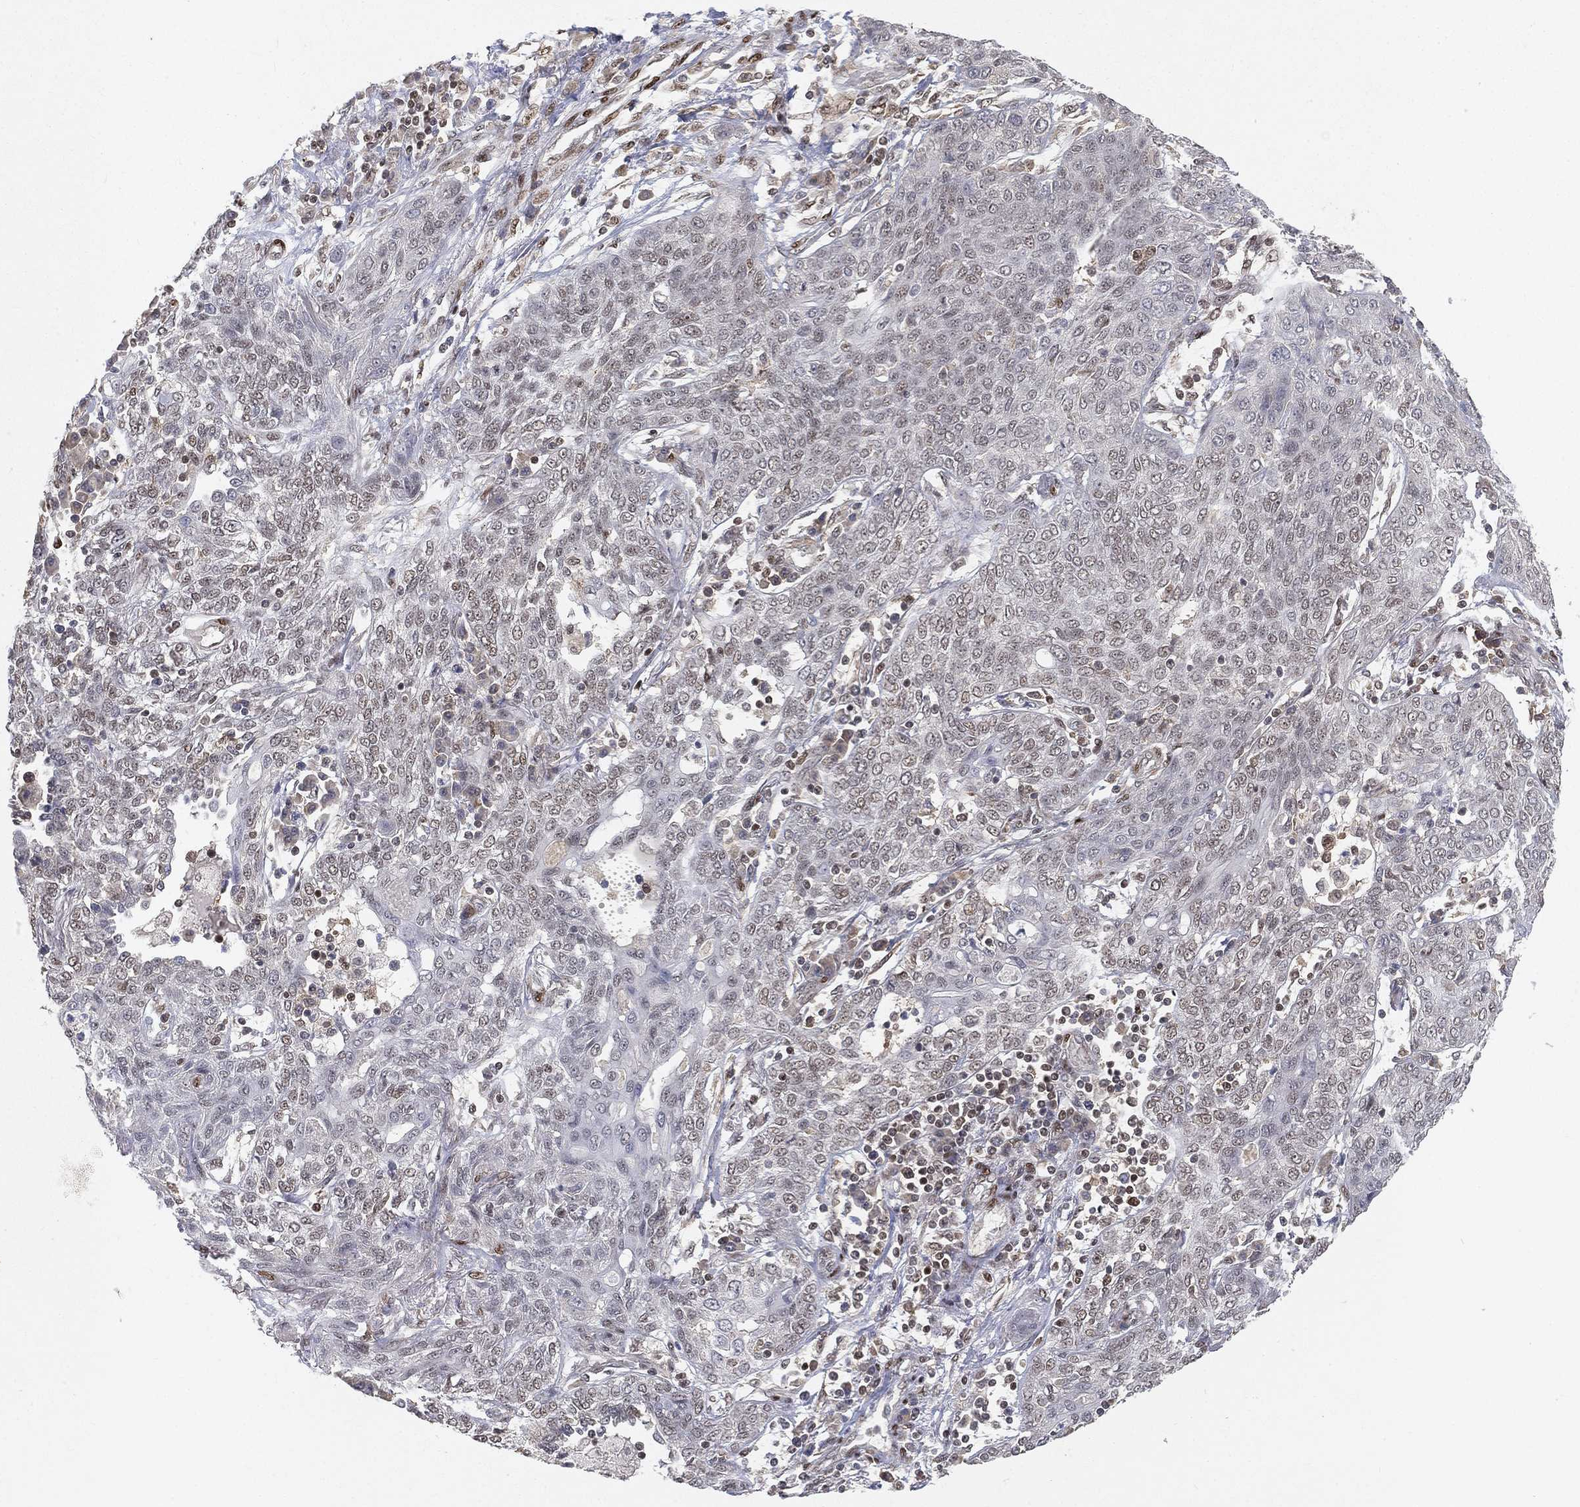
{"staining": {"intensity": "negative", "quantity": "none", "location": "none"}, "tissue": "lung cancer", "cell_type": "Tumor cells", "image_type": "cancer", "snomed": [{"axis": "morphology", "description": "Squamous cell carcinoma, NOS"}, {"axis": "topography", "description": "Lung"}], "caption": "Tumor cells show no significant protein positivity in lung cancer. Nuclei are stained in blue.", "gene": "CRTC3", "patient": {"sex": "female", "age": 70}}